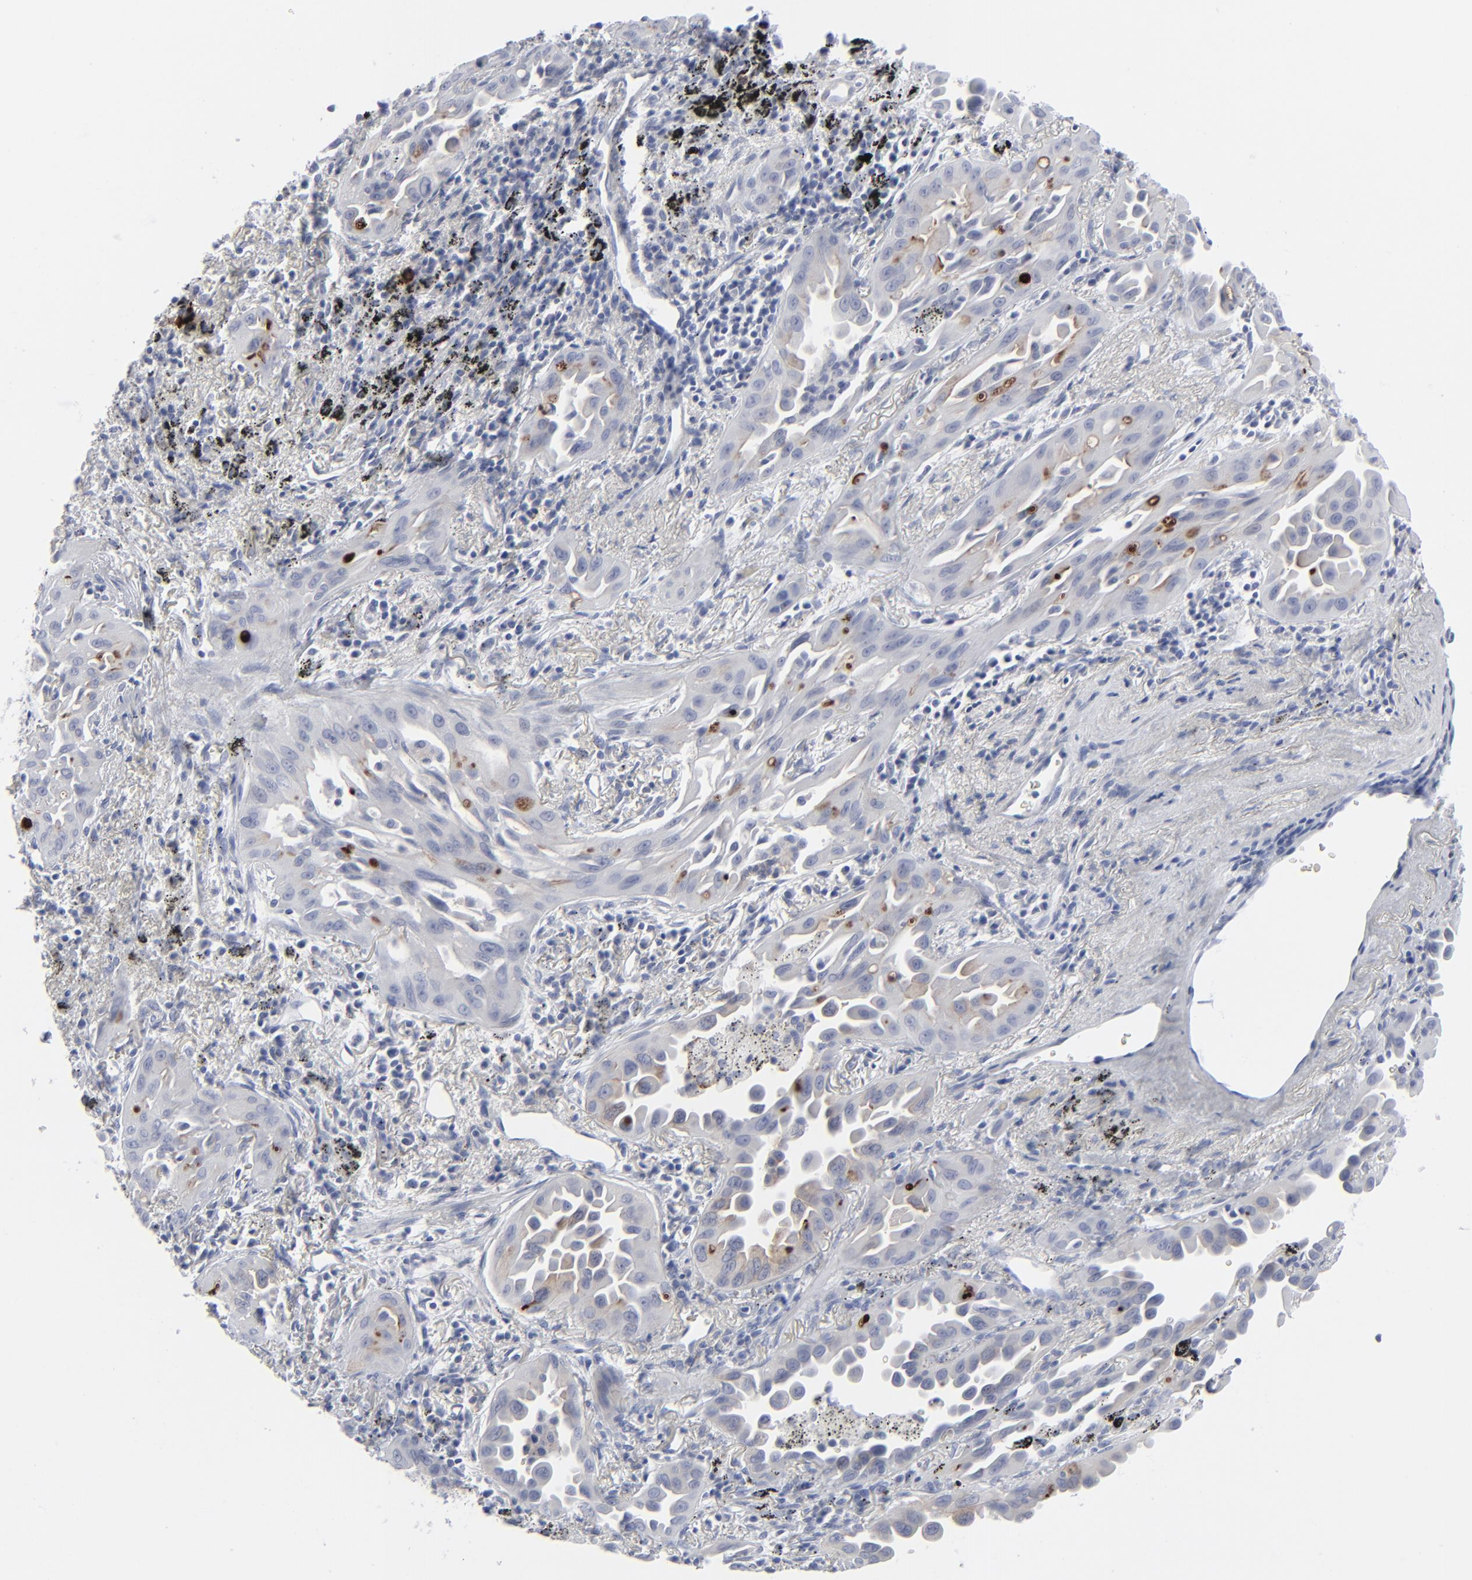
{"staining": {"intensity": "strong", "quantity": "<25%", "location": "cytoplasmic/membranous"}, "tissue": "lung cancer", "cell_type": "Tumor cells", "image_type": "cancer", "snomed": [{"axis": "morphology", "description": "Adenocarcinoma, NOS"}, {"axis": "topography", "description": "Lung"}], "caption": "A brown stain shows strong cytoplasmic/membranous staining of a protein in lung cancer (adenocarcinoma) tumor cells.", "gene": "MSLN", "patient": {"sex": "male", "age": 68}}